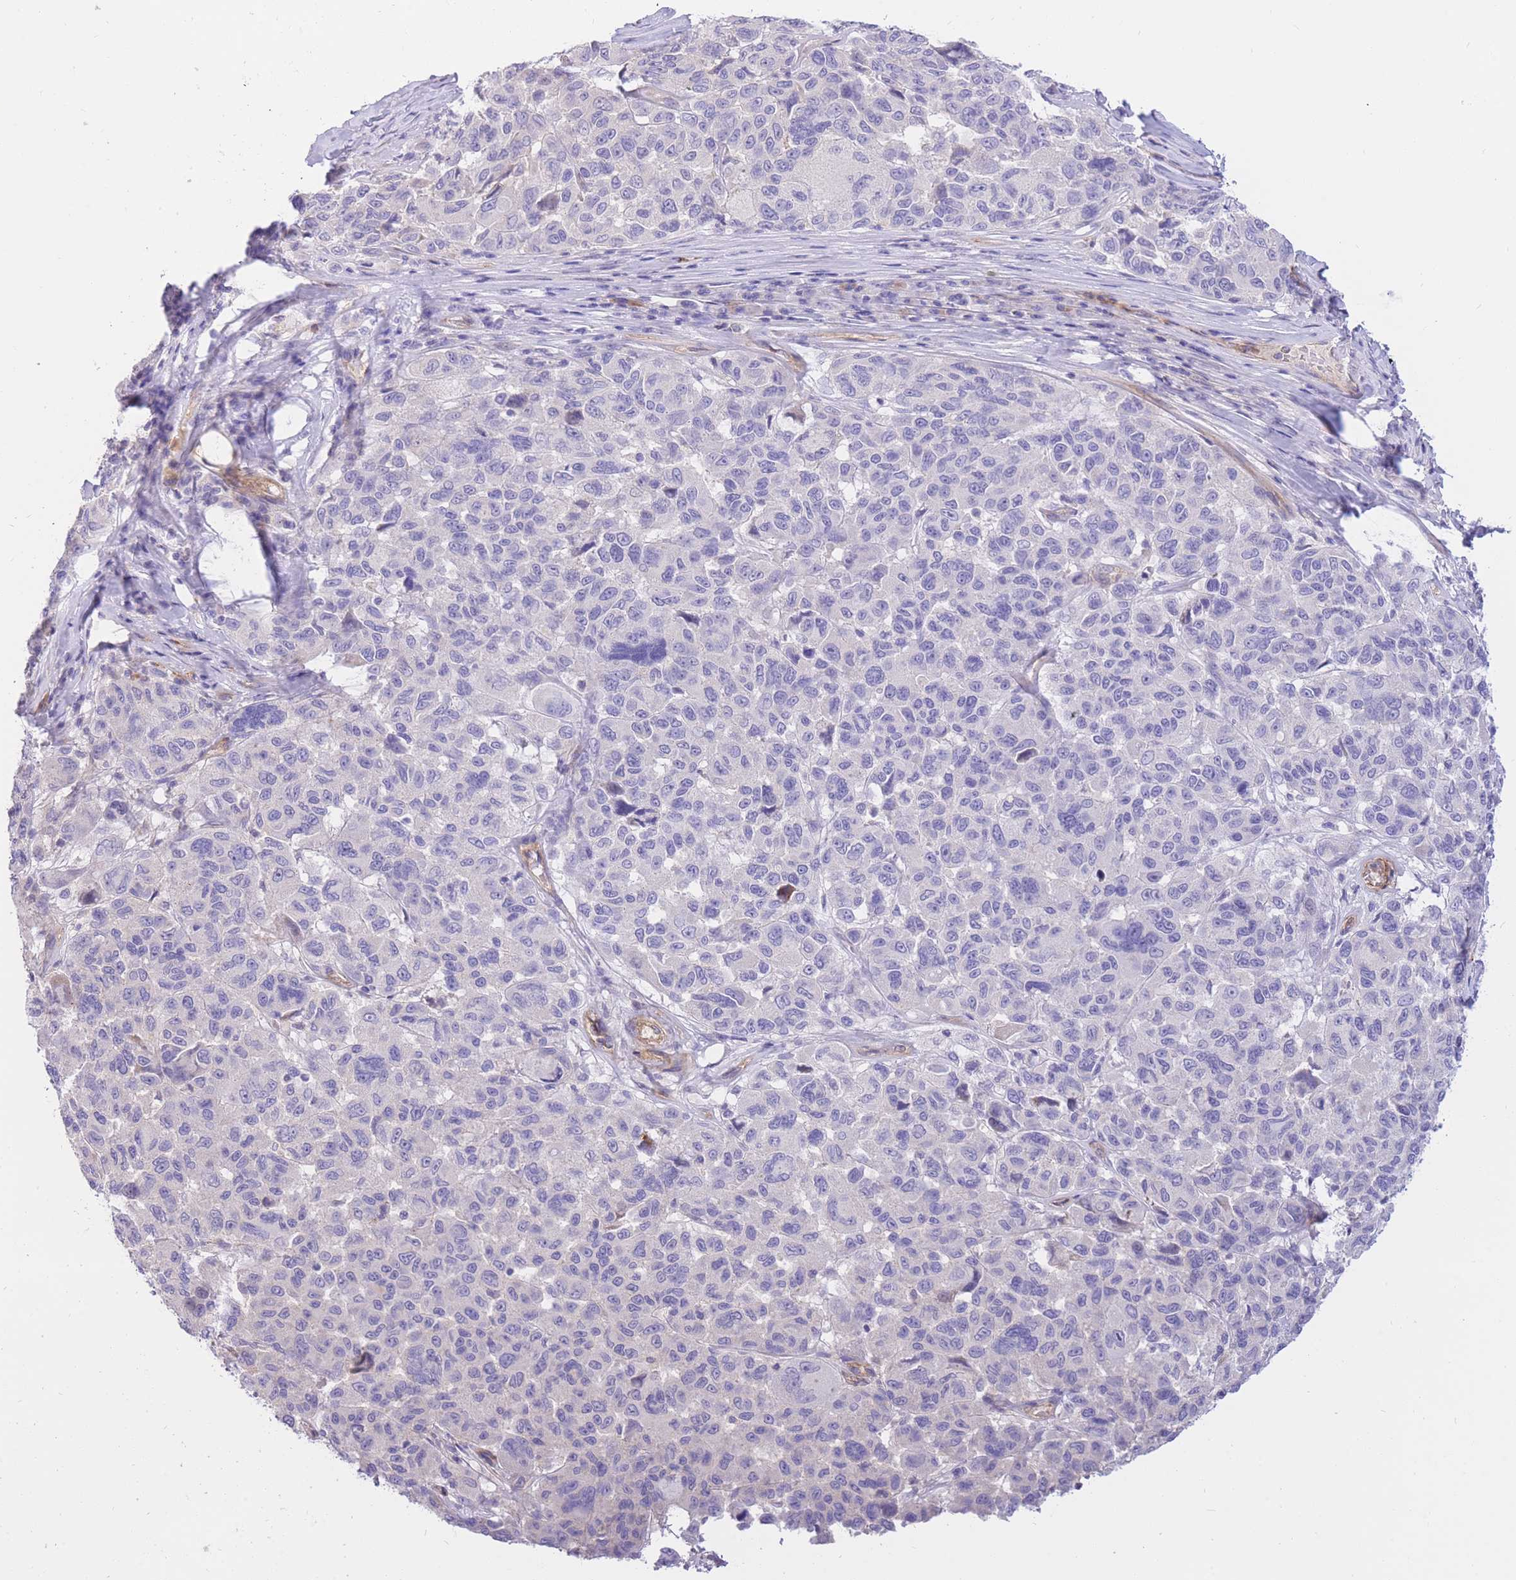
{"staining": {"intensity": "negative", "quantity": "none", "location": "none"}, "tissue": "melanoma", "cell_type": "Tumor cells", "image_type": "cancer", "snomed": [{"axis": "morphology", "description": "Malignant melanoma, NOS"}, {"axis": "topography", "description": "Skin"}], "caption": "IHC micrograph of neoplastic tissue: melanoma stained with DAB (3,3'-diaminobenzidine) displays no significant protein positivity in tumor cells.", "gene": "SULT1A1", "patient": {"sex": "female", "age": 66}}